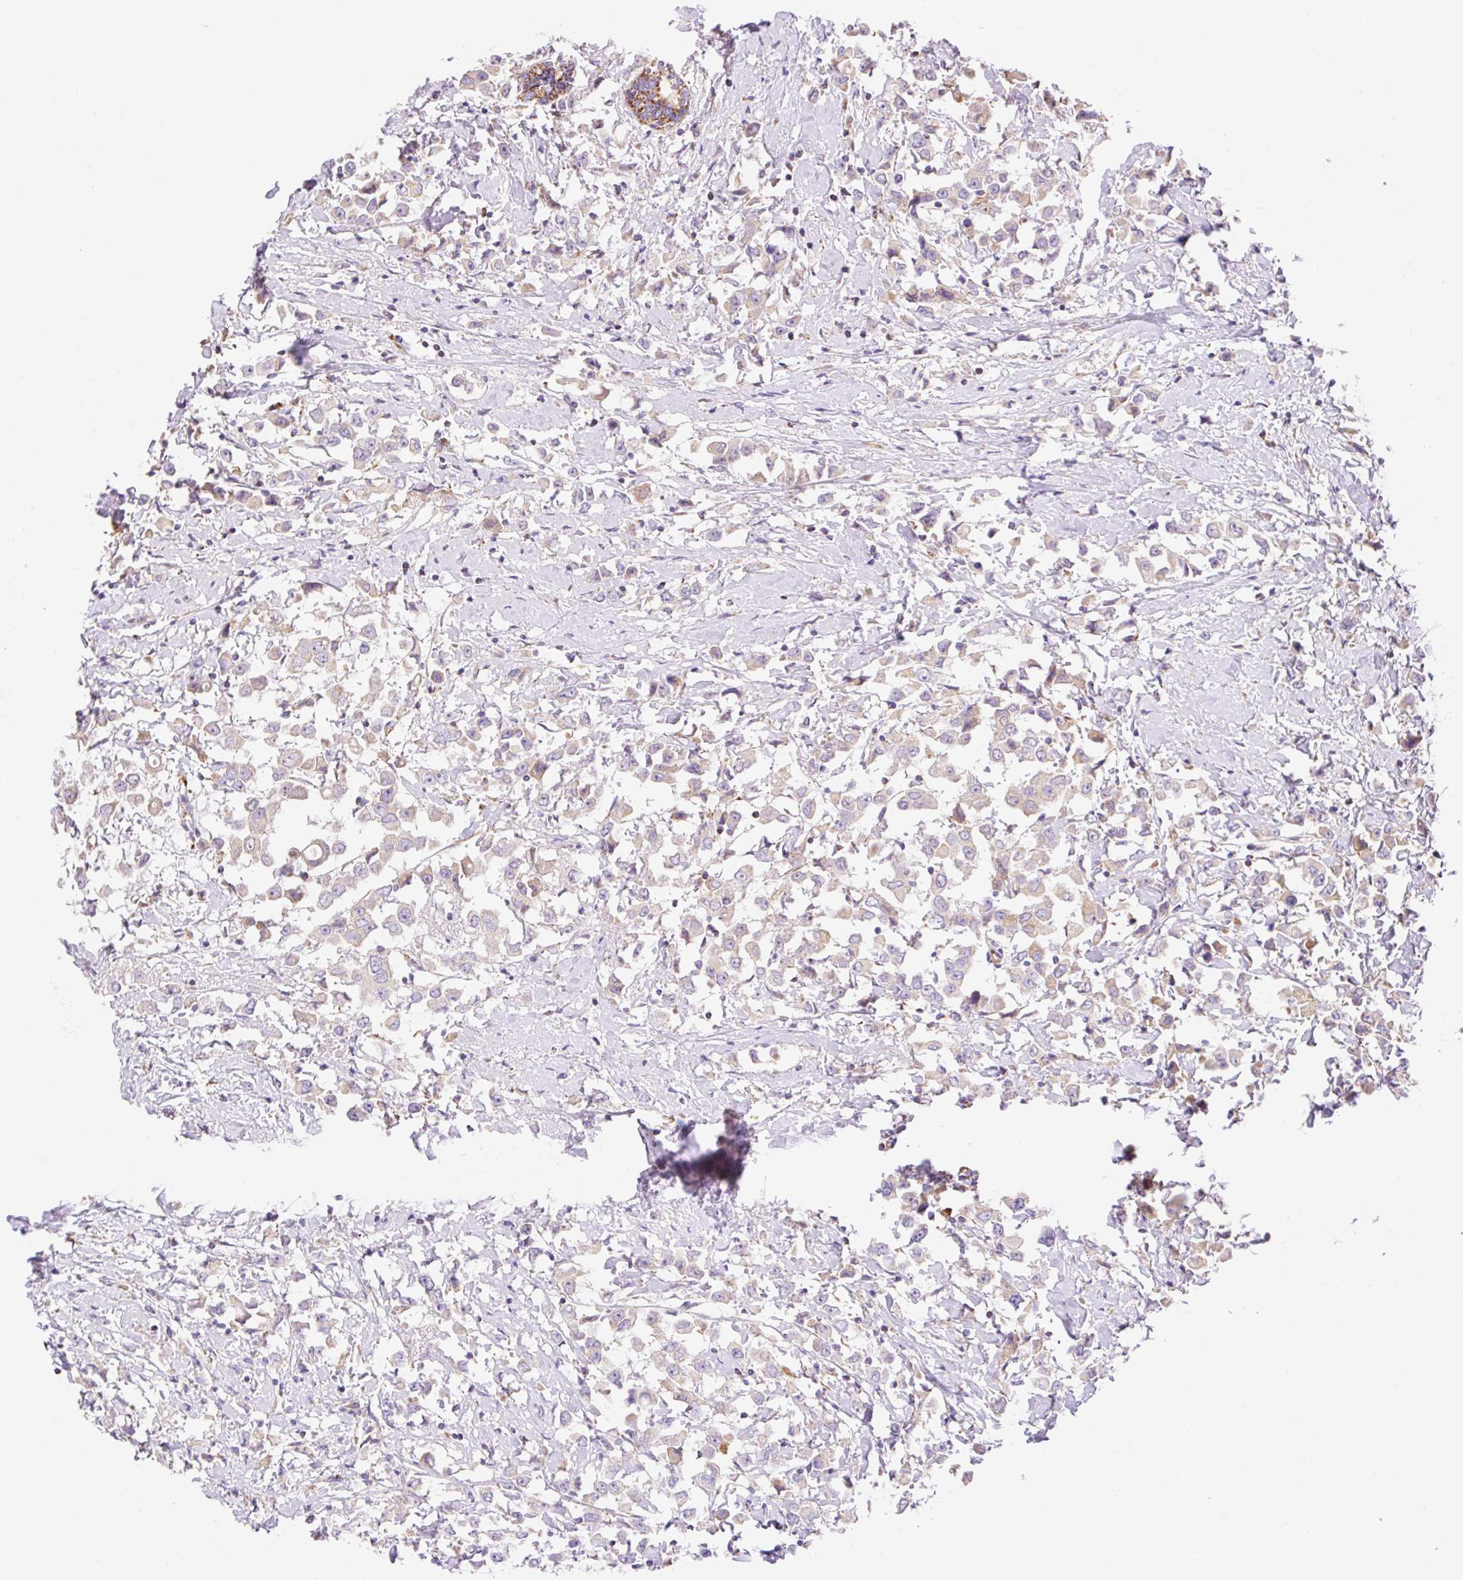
{"staining": {"intensity": "weak", "quantity": ">75%", "location": "cytoplasmic/membranous"}, "tissue": "breast cancer", "cell_type": "Tumor cells", "image_type": "cancer", "snomed": [{"axis": "morphology", "description": "Duct carcinoma"}, {"axis": "topography", "description": "Breast"}], "caption": "This histopathology image reveals immunohistochemistry (IHC) staining of human invasive ductal carcinoma (breast), with low weak cytoplasmic/membranous expression in approximately >75% of tumor cells.", "gene": "ETNK2", "patient": {"sex": "female", "age": 61}}